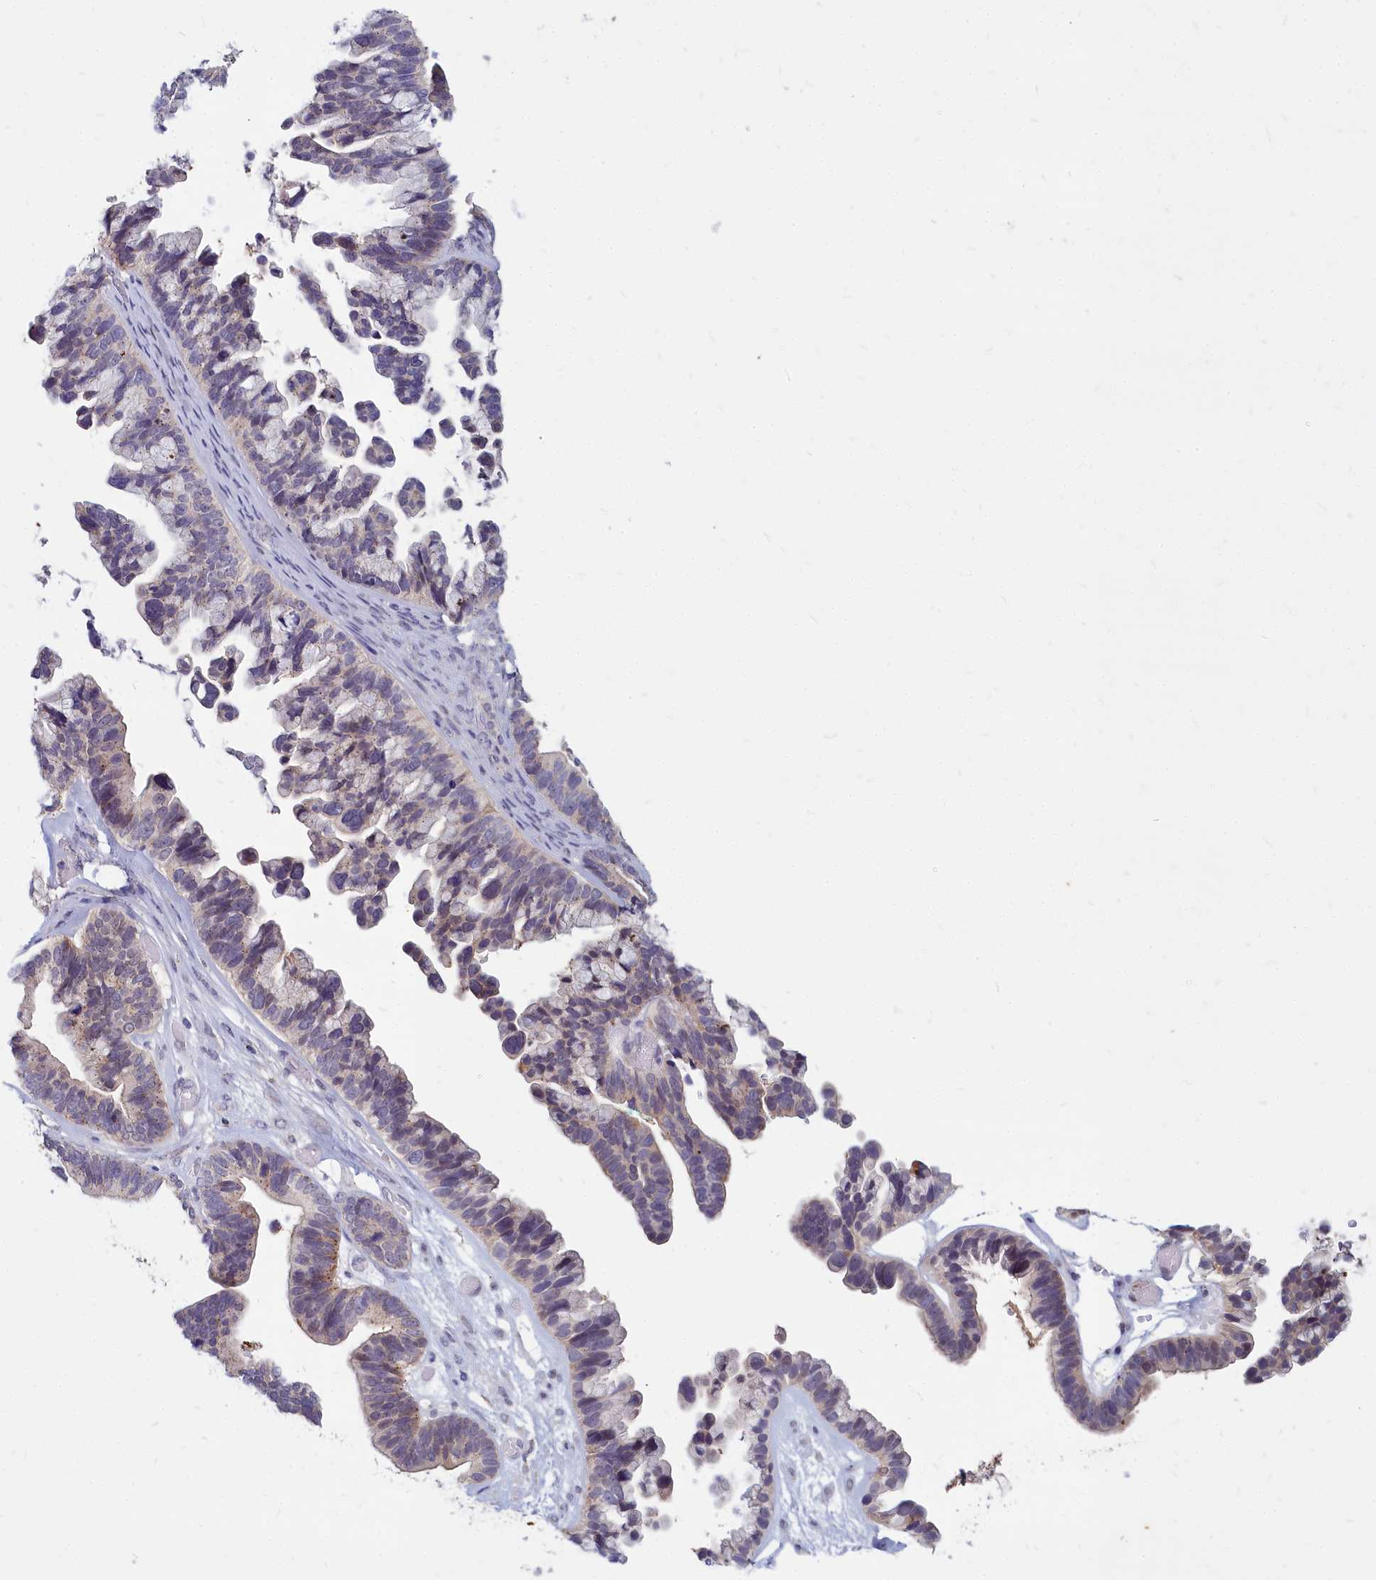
{"staining": {"intensity": "weak", "quantity": "25%-75%", "location": "cytoplasmic/membranous"}, "tissue": "ovarian cancer", "cell_type": "Tumor cells", "image_type": "cancer", "snomed": [{"axis": "morphology", "description": "Cystadenocarcinoma, serous, NOS"}, {"axis": "topography", "description": "Ovary"}], "caption": "Protein expression analysis of ovarian serous cystadenocarcinoma displays weak cytoplasmic/membranous positivity in about 25%-75% of tumor cells.", "gene": "NOXA1", "patient": {"sex": "female", "age": 56}}